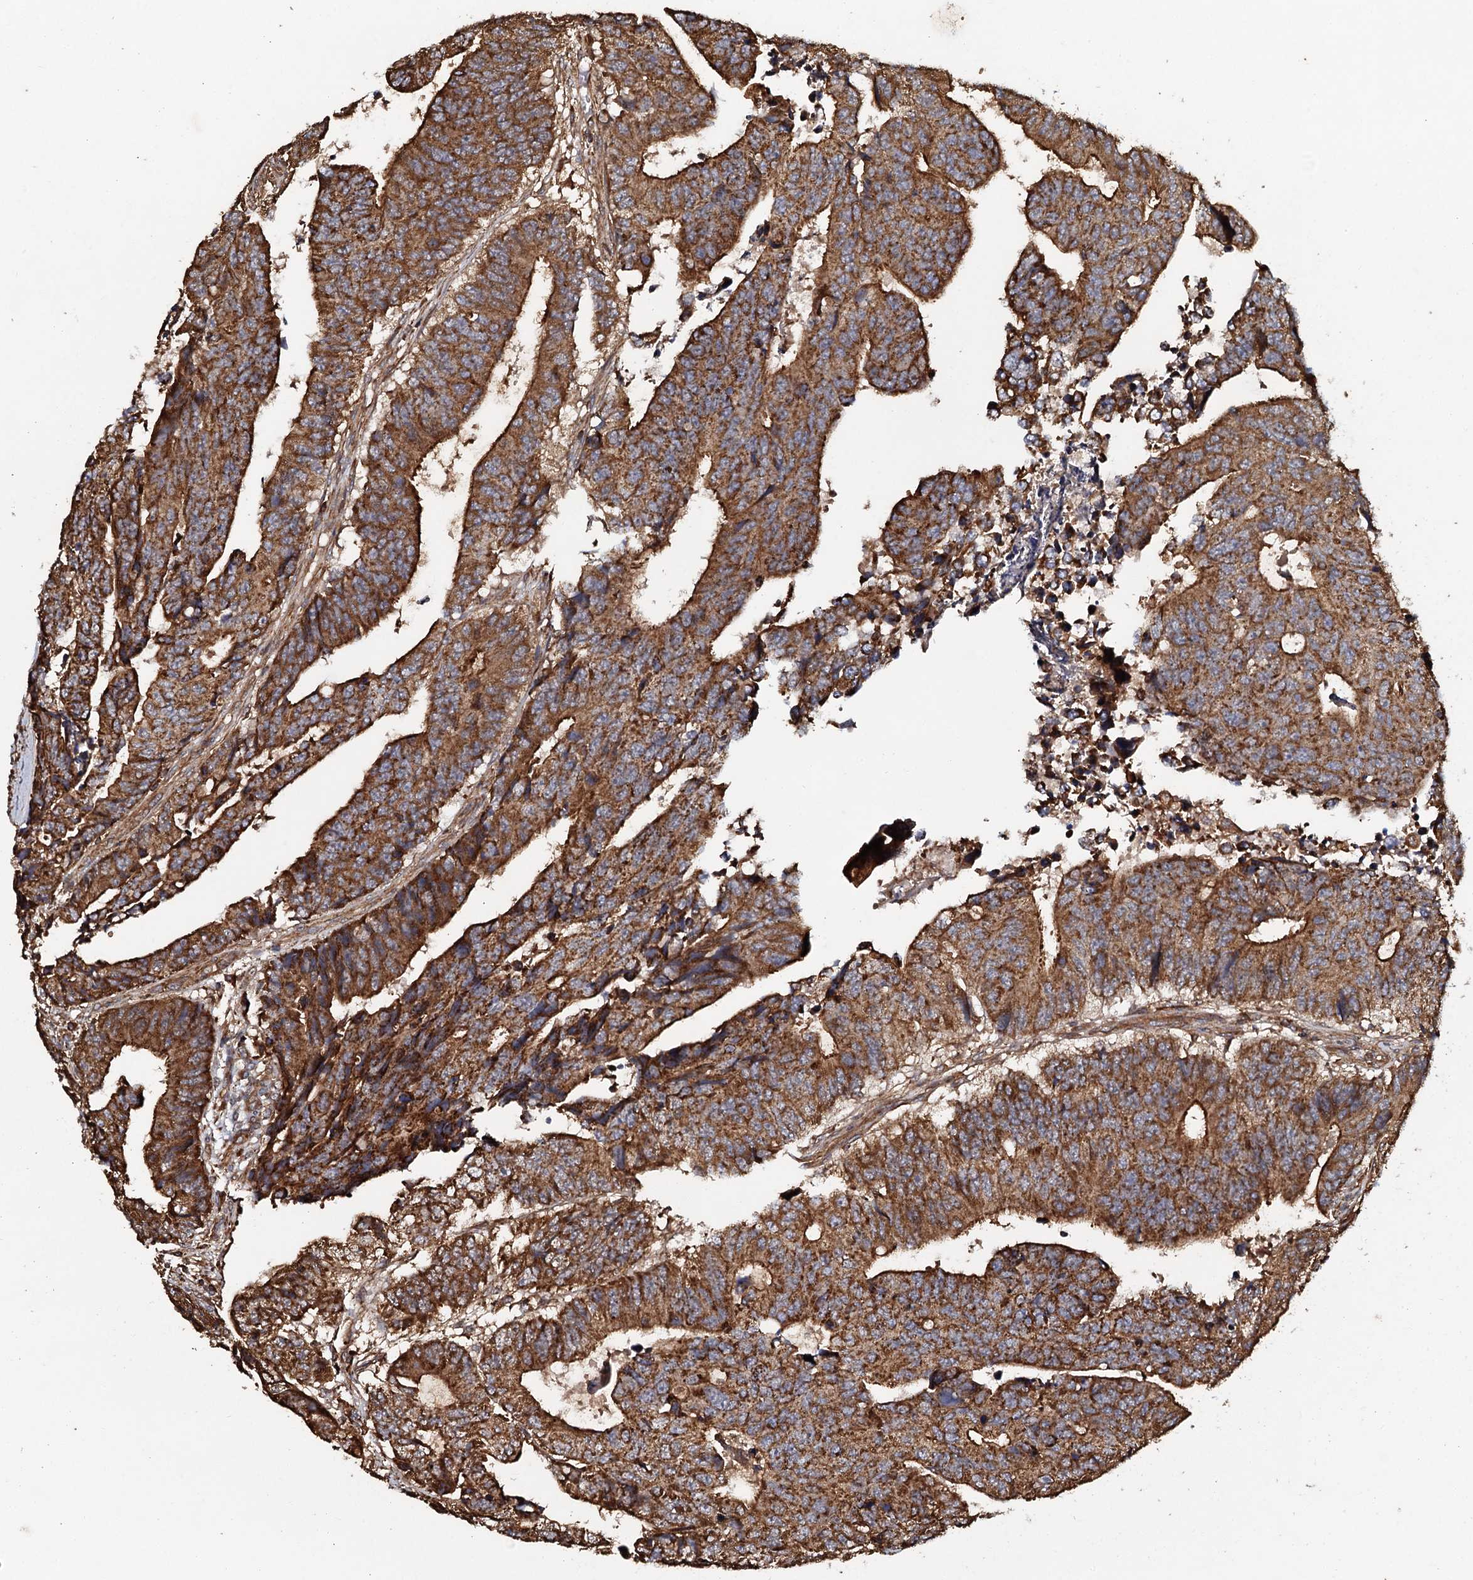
{"staining": {"intensity": "strong", "quantity": ">75%", "location": "cytoplasmic/membranous"}, "tissue": "colorectal cancer", "cell_type": "Tumor cells", "image_type": "cancer", "snomed": [{"axis": "morphology", "description": "Adenocarcinoma, NOS"}, {"axis": "topography", "description": "Rectum"}], "caption": "There is high levels of strong cytoplasmic/membranous staining in tumor cells of colorectal cancer, as demonstrated by immunohistochemical staining (brown color).", "gene": "VWA8", "patient": {"sex": "male", "age": 84}}